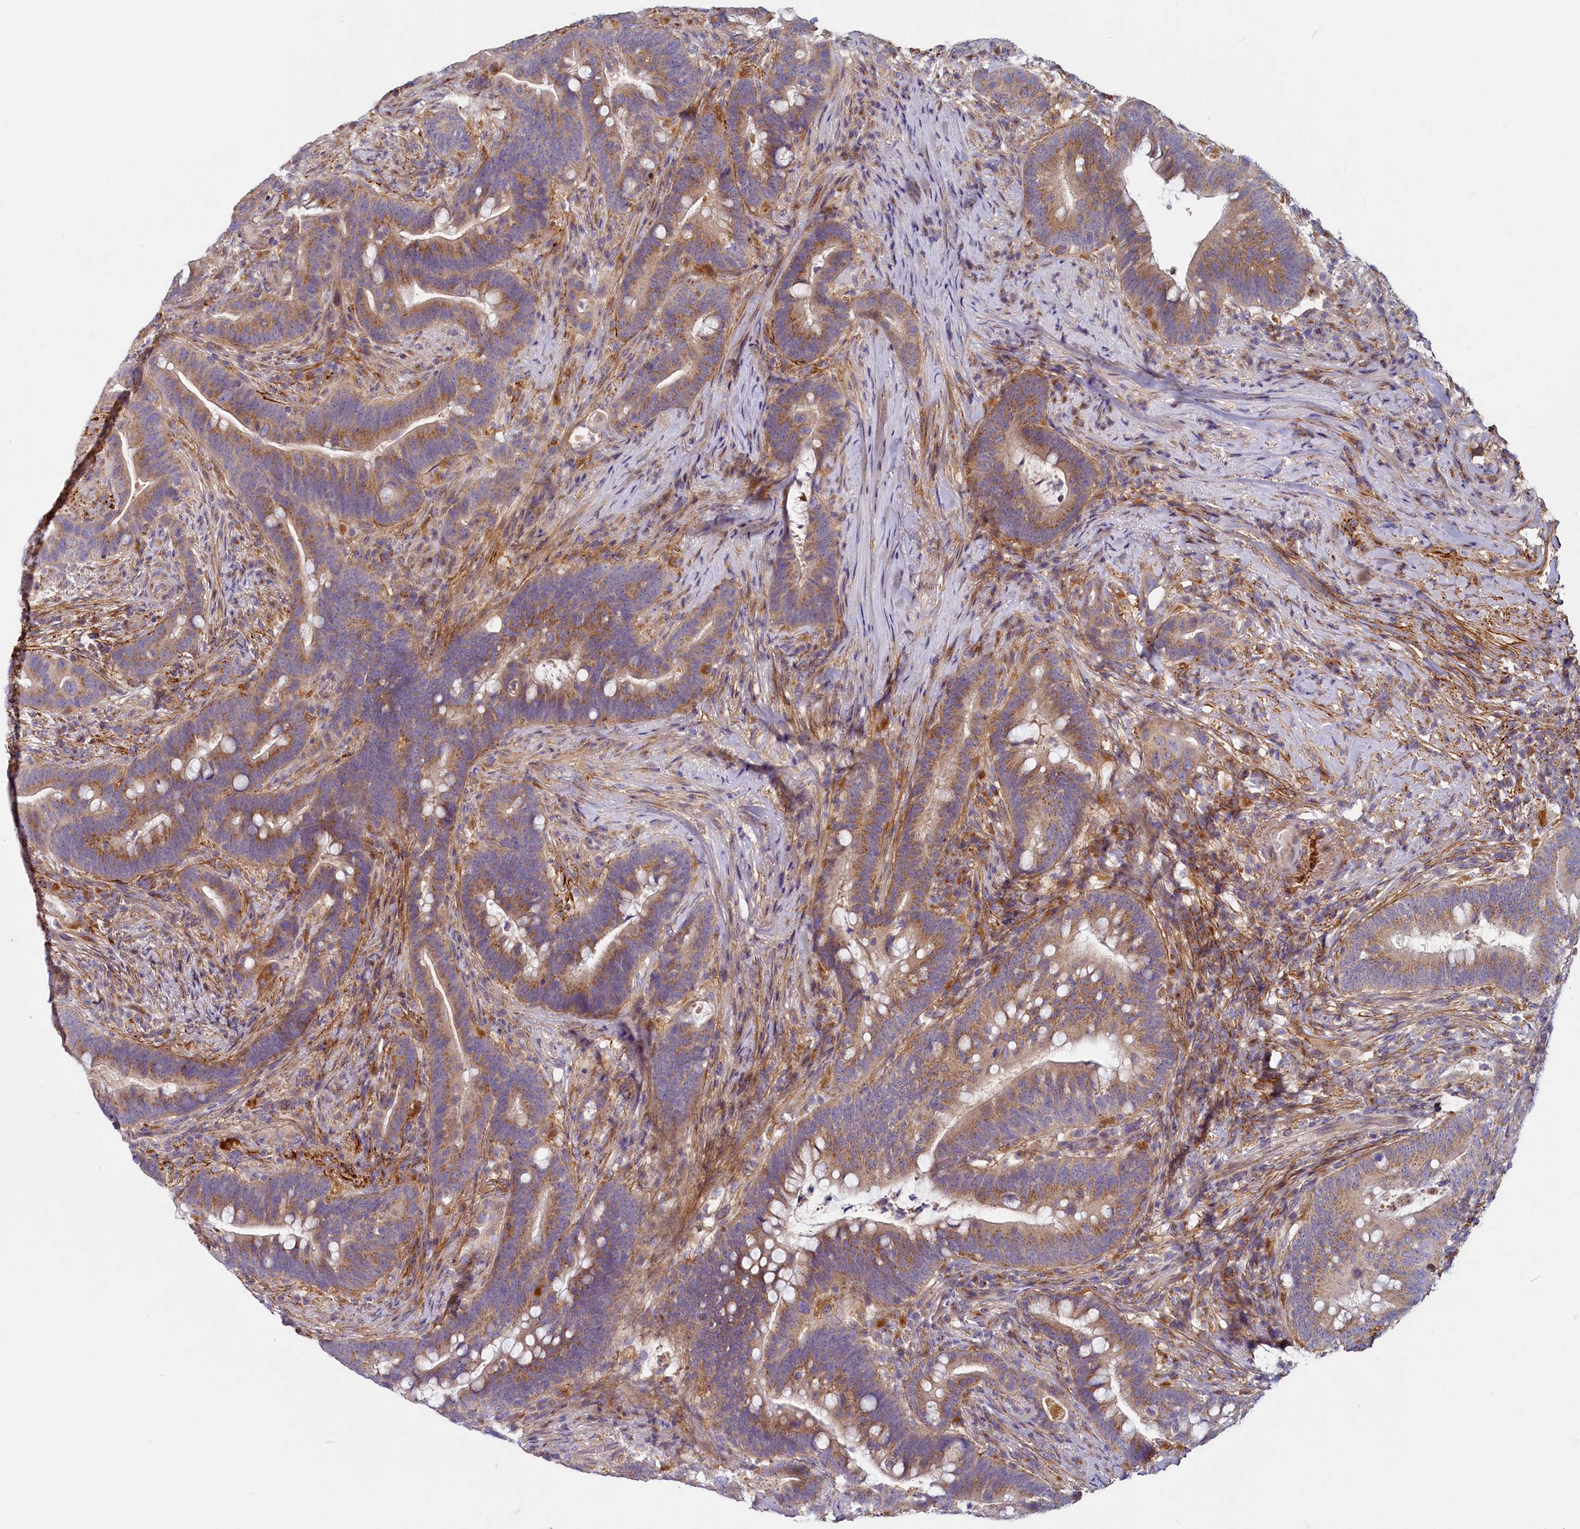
{"staining": {"intensity": "moderate", "quantity": ">75%", "location": "cytoplasmic/membranous"}, "tissue": "colorectal cancer", "cell_type": "Tumor cells", "image_type": "cancer", "snomed": [{"axis": "morphology", "description": "Adenocarcinoma, NOS"}, {"axis": "topography", "description": "Colon"}], "caption": "Approximately >75% of tumor cells in colorectal adenocarcinoma show moderate cytoplasmic/membranous protein staining as visualized by brown immunohistochemical staining.", "gene": "ADCY2", "patient": {"sex": "female", "age": 66}}